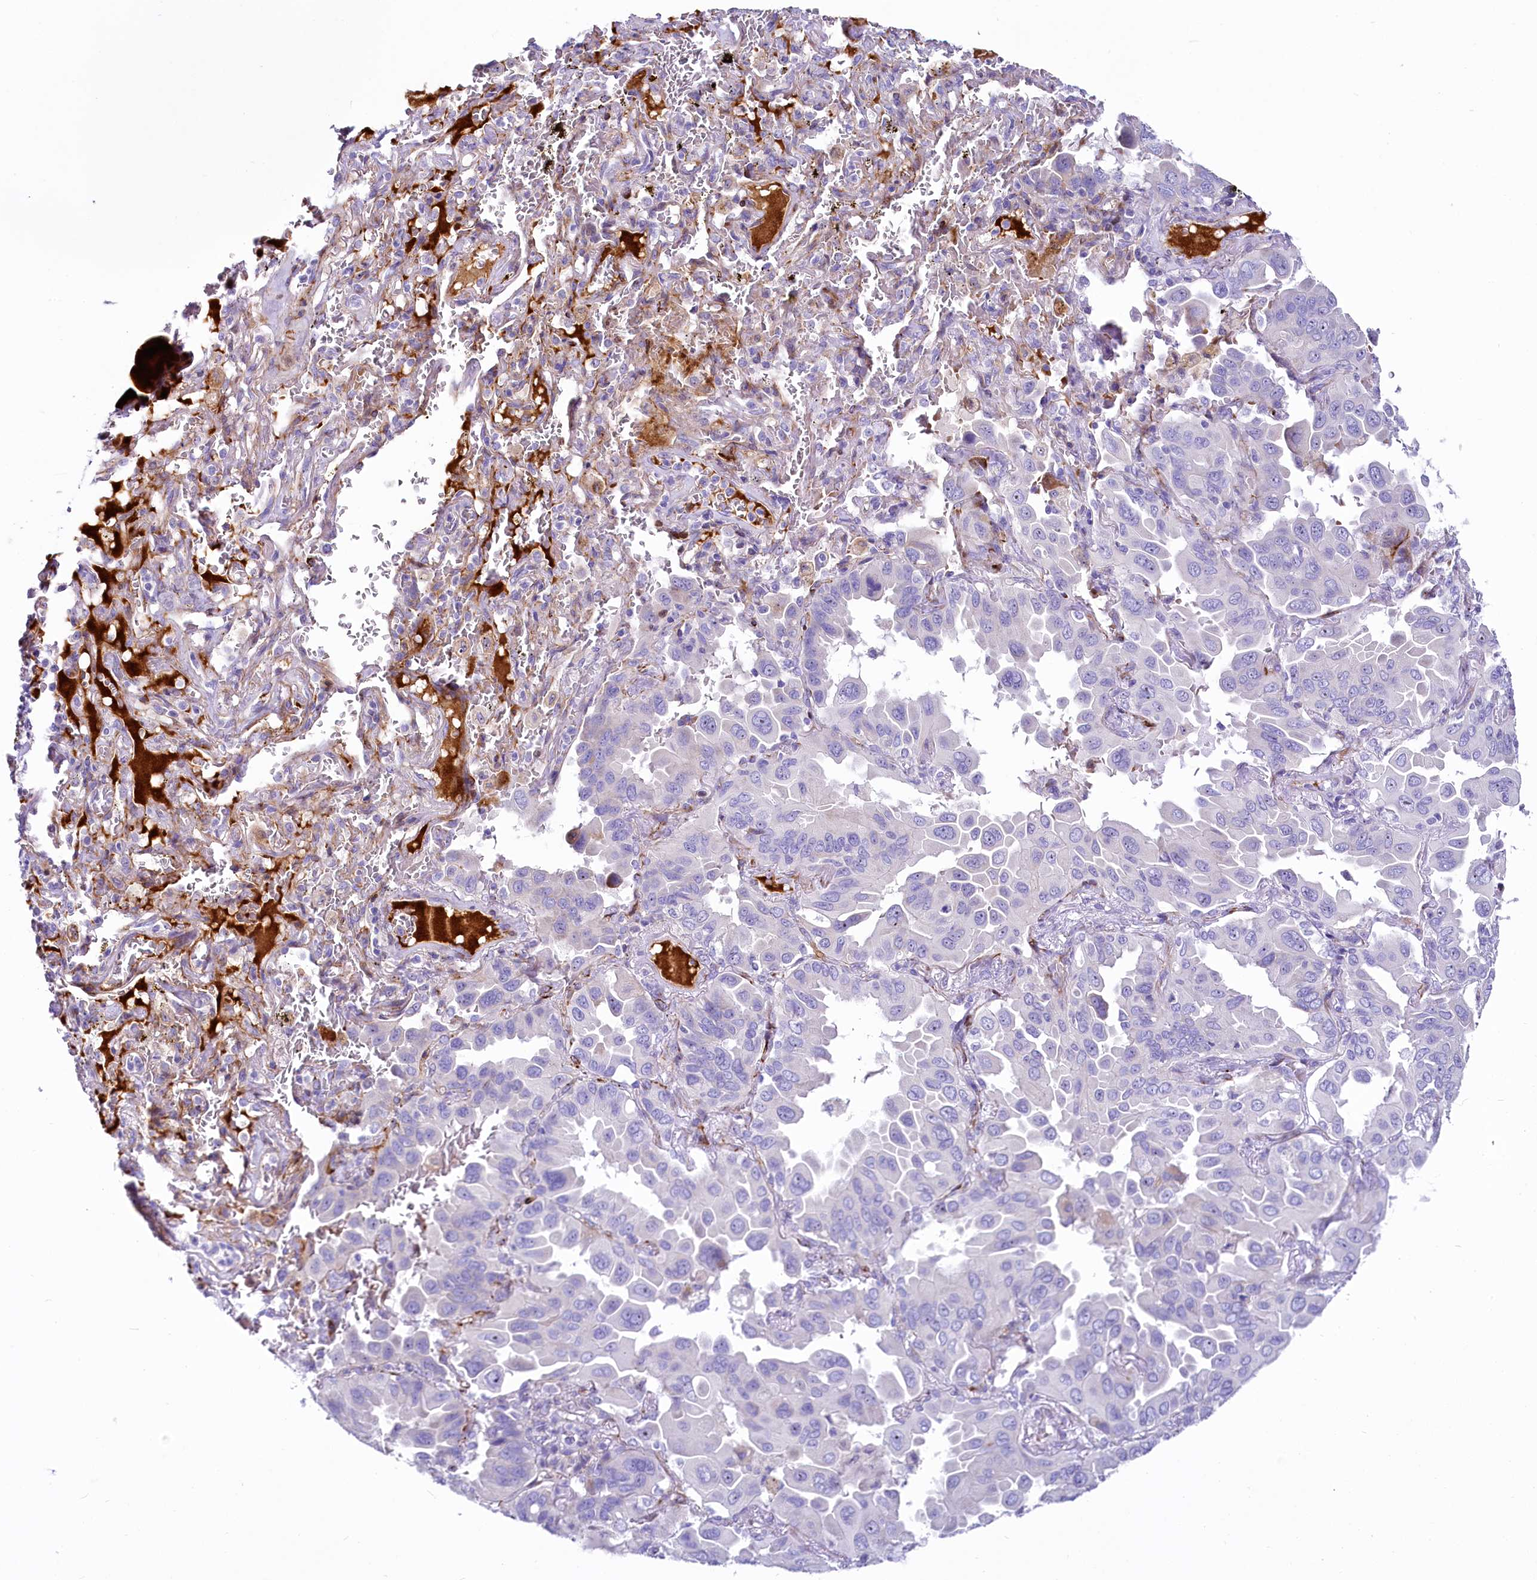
{"staining": {"intensity": "negative", "quantity": "none", "location": "none"}, "tissue": "lung cancer", "cell_type": "Tumor cells", "image_type": "cancer", "snomed": [{"axis": "morphology", "description": "Adenocarcinoma, NOS"}, {"axis": "topography", "description": "Lung"}], "caption": "Immunohistochemical staining of human lung cancer (adenocarcinoma) reveals no significant expression in tumor cells.", "gene": "SH3TC2", "patient": {"sex": "male", "age": 64}}